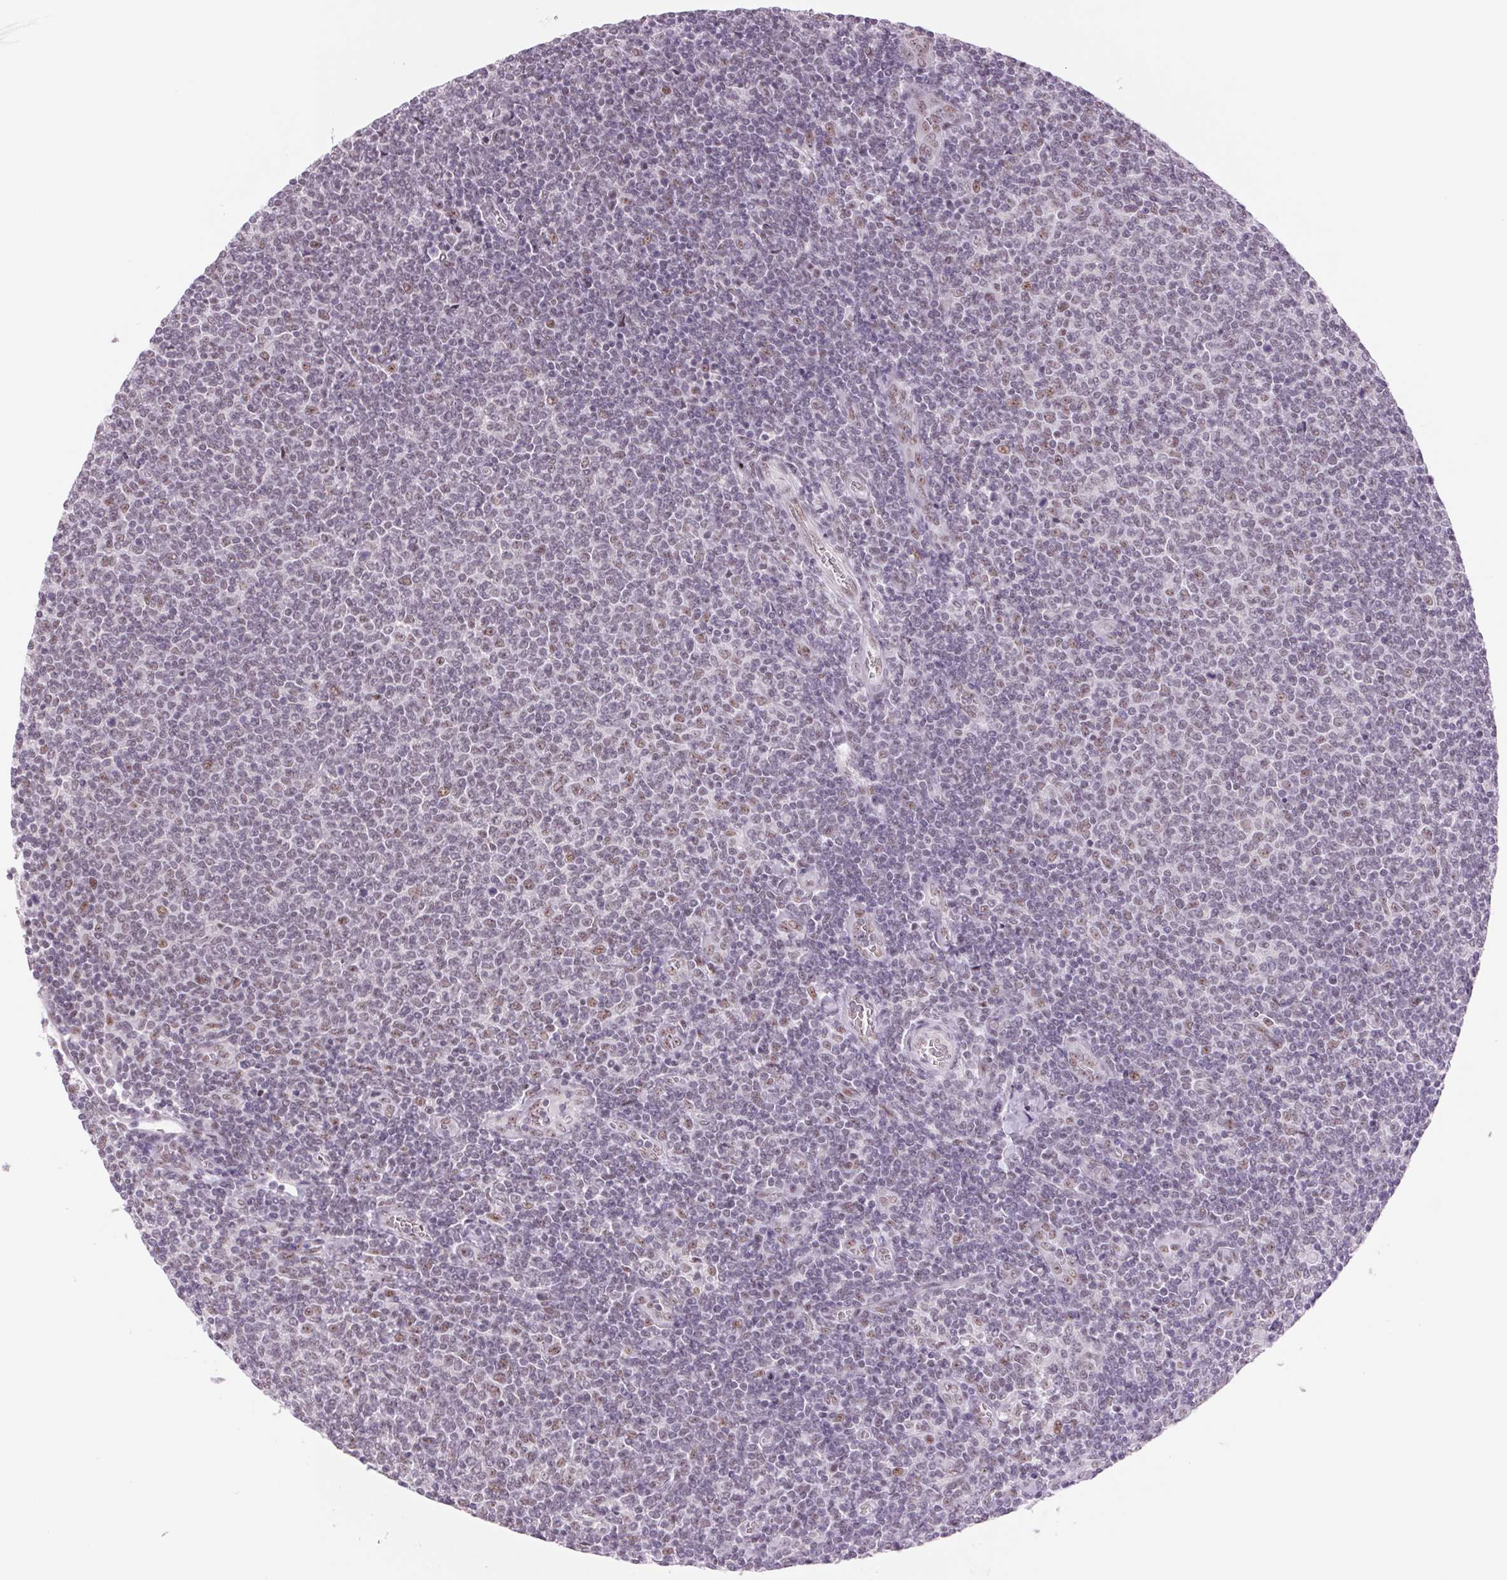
{"staining": {"intensity": "weak", "quantity": "<25%", "location": "nuclear"}, "tissue": "lymphoma", "cell_type": "Tumor cells", "image_type": "cancer", "snomed": [{"axis": "morphology", "description": "Malignant lymphoma, non-Hodgkin's type, Low grade"}, {"axis": "topography", "description": "Lymph node"}], "caption": "There is no significant expression in tumor cells of lymphoma.", "gene": "ZC3H14", "patient": {"sex": "male", "age": 52}}